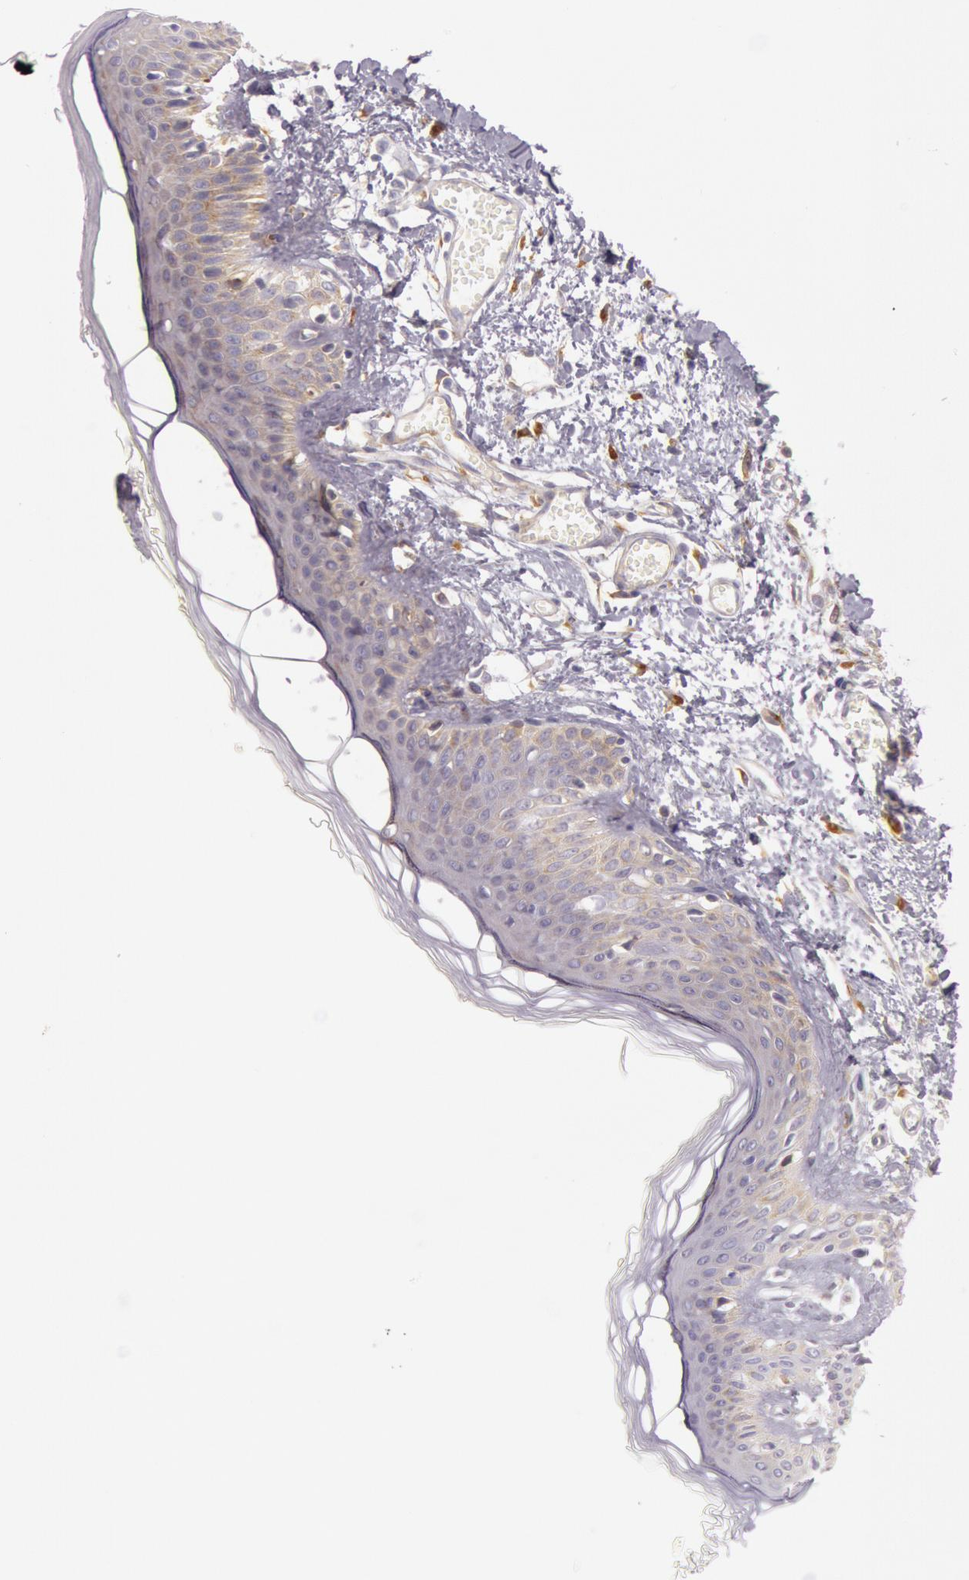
{"staining": {"intensity": "negative", "quantity": "none", "location": "none"}, "tissue": "skin", "cell_type": "Fibroblasts", "image_type": "normal", "snomed": [{"axis": "morphology", "description": "Normal tissue, NOS"}, {"axis": "morphology", "description": "Sarcoma, NOS"}, {"axis": "topography", "description": "Skin"}, {"axis": "topography", "description": "Soft tissue"}], "caption": "Skin stained for a protein using IHC reveals no staining fibroblasts.", "gene": "CIDEB", "patient": {"sex": "female", "age": 51}}